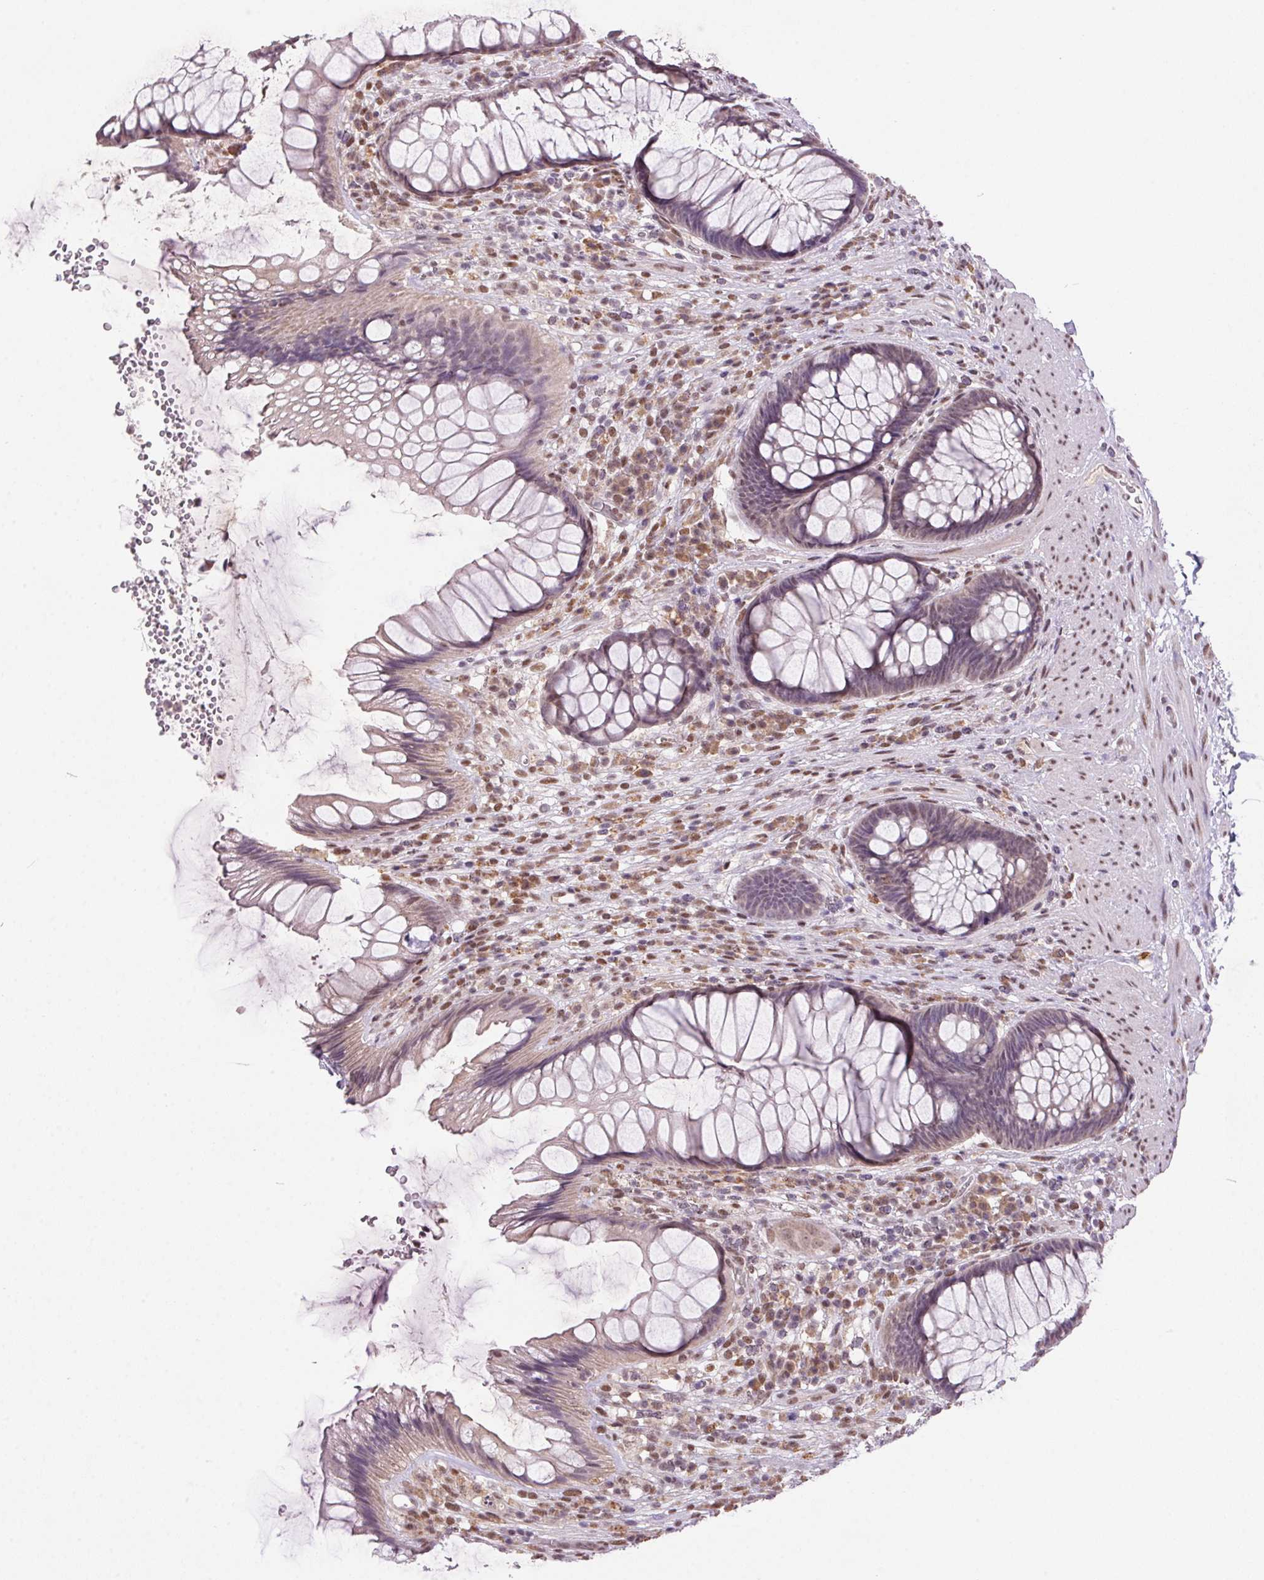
{"staining": {"intensity": "weak", "quantity": "25%-75%", "location": "nuclear"}, "tissue": "rectum", "cell_type": "Glandular cells", "image_type": "normal", "snomed": [{"axis": "morphology", "description": "Normal tissue, NOS"}, {"axis": "topography", "description": "Rectum"}], "caption": "Protein staining of benign rectum displays weak nuclear positivity in about 25%-75% of glandular cells.", "gene": "ZBTB4", "patient": {"sex": "male", "age": 53}}